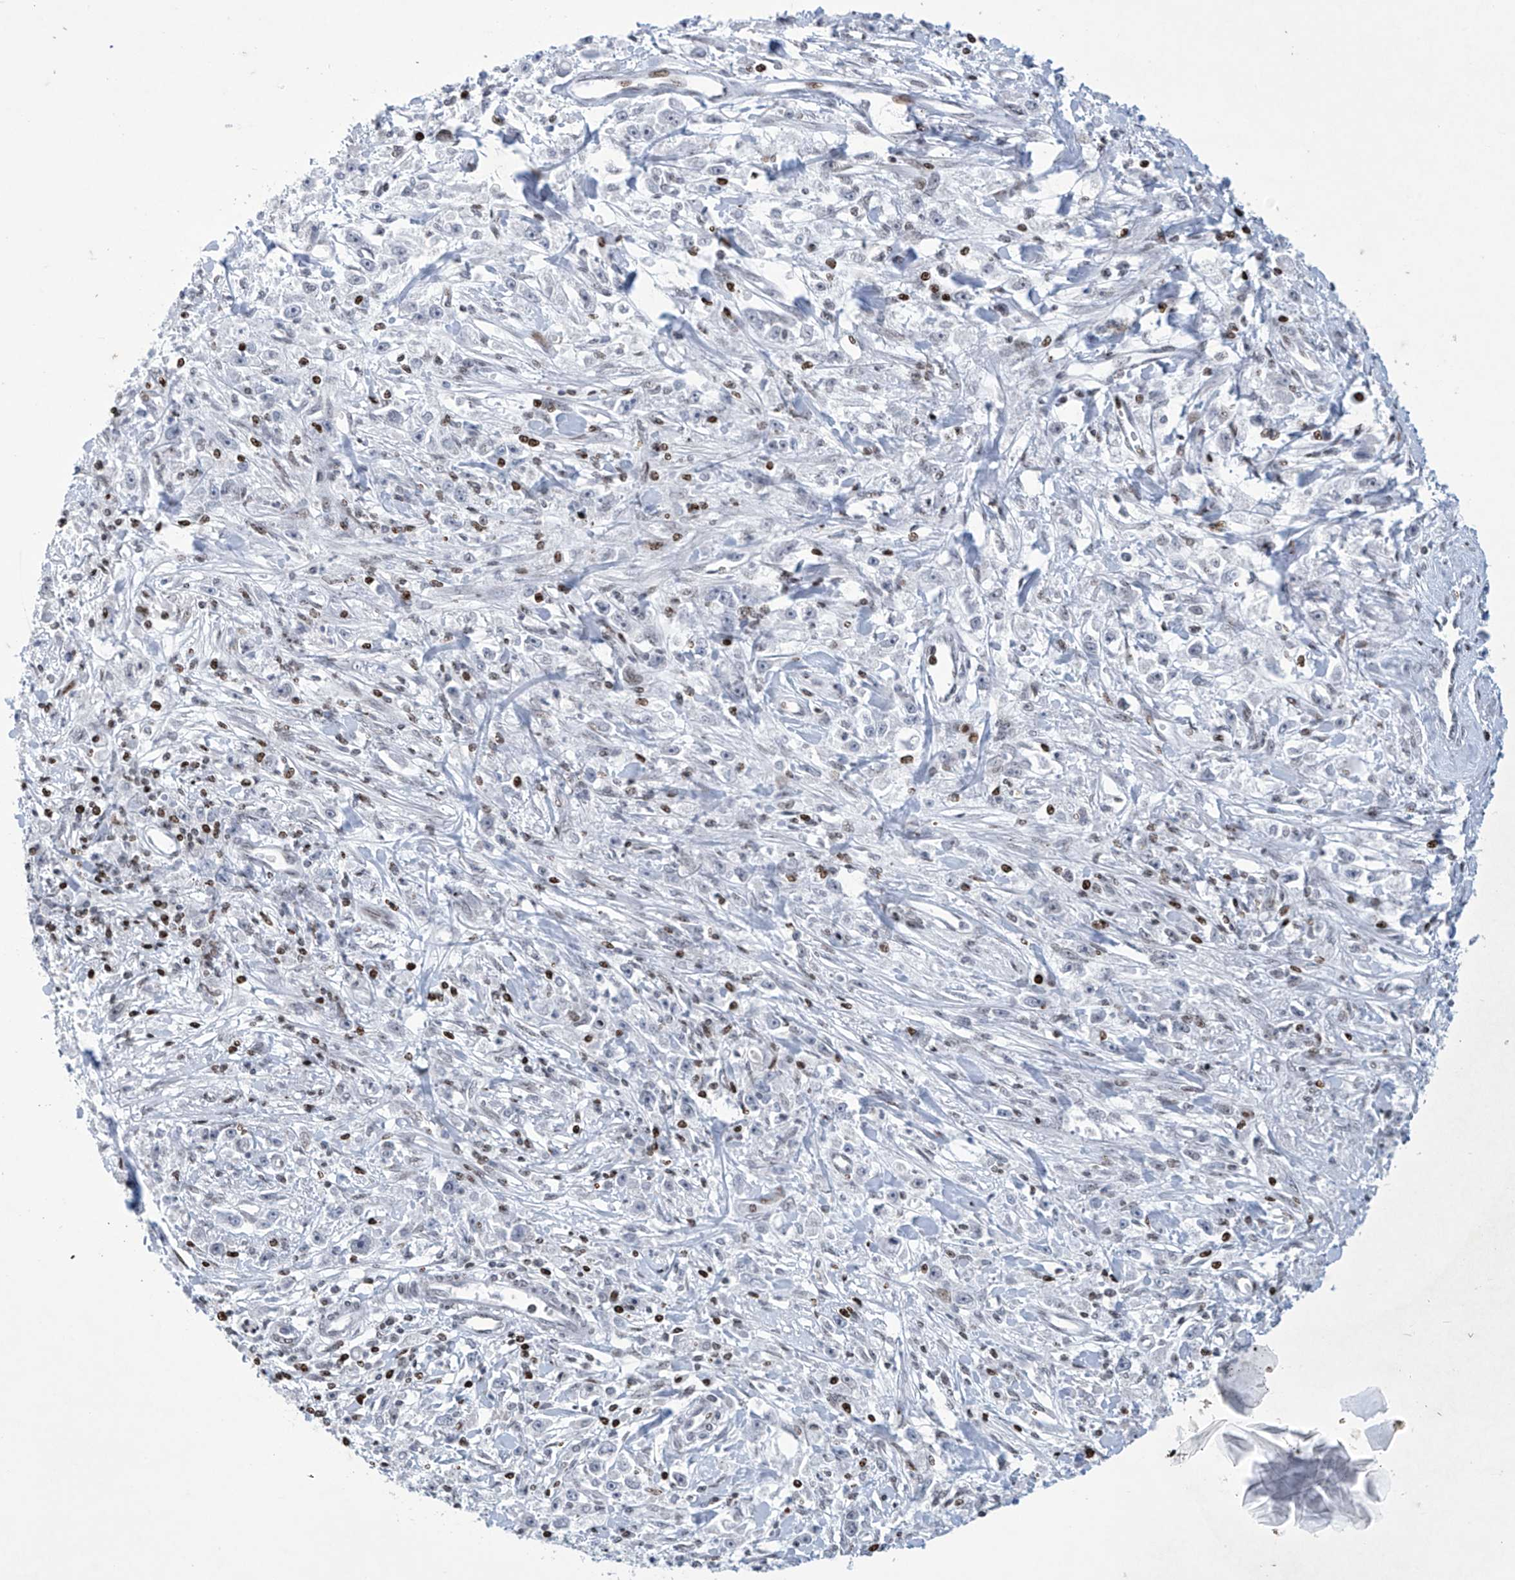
{"staining": {"intensity": "negative", "quantity": "none", "location": "none"}, "tissue": "stomach cancer", "cell_type": "Tumor cells", "image_type": "cancer", "snomed": [{"axis": "morphology", "description": "Adenocarcinoma, NOS"}, {"axis": "topography", "description": "Stomach"}], "caption": "An immunohistochemistry (IHC) histopathology image of adenocarcinoma (stomach) is shown. There is no staining in tumor cells of adenocarcinoma (stomach).", "gene": "RFX7", "patient": {"sex": "female", "age": 59}}